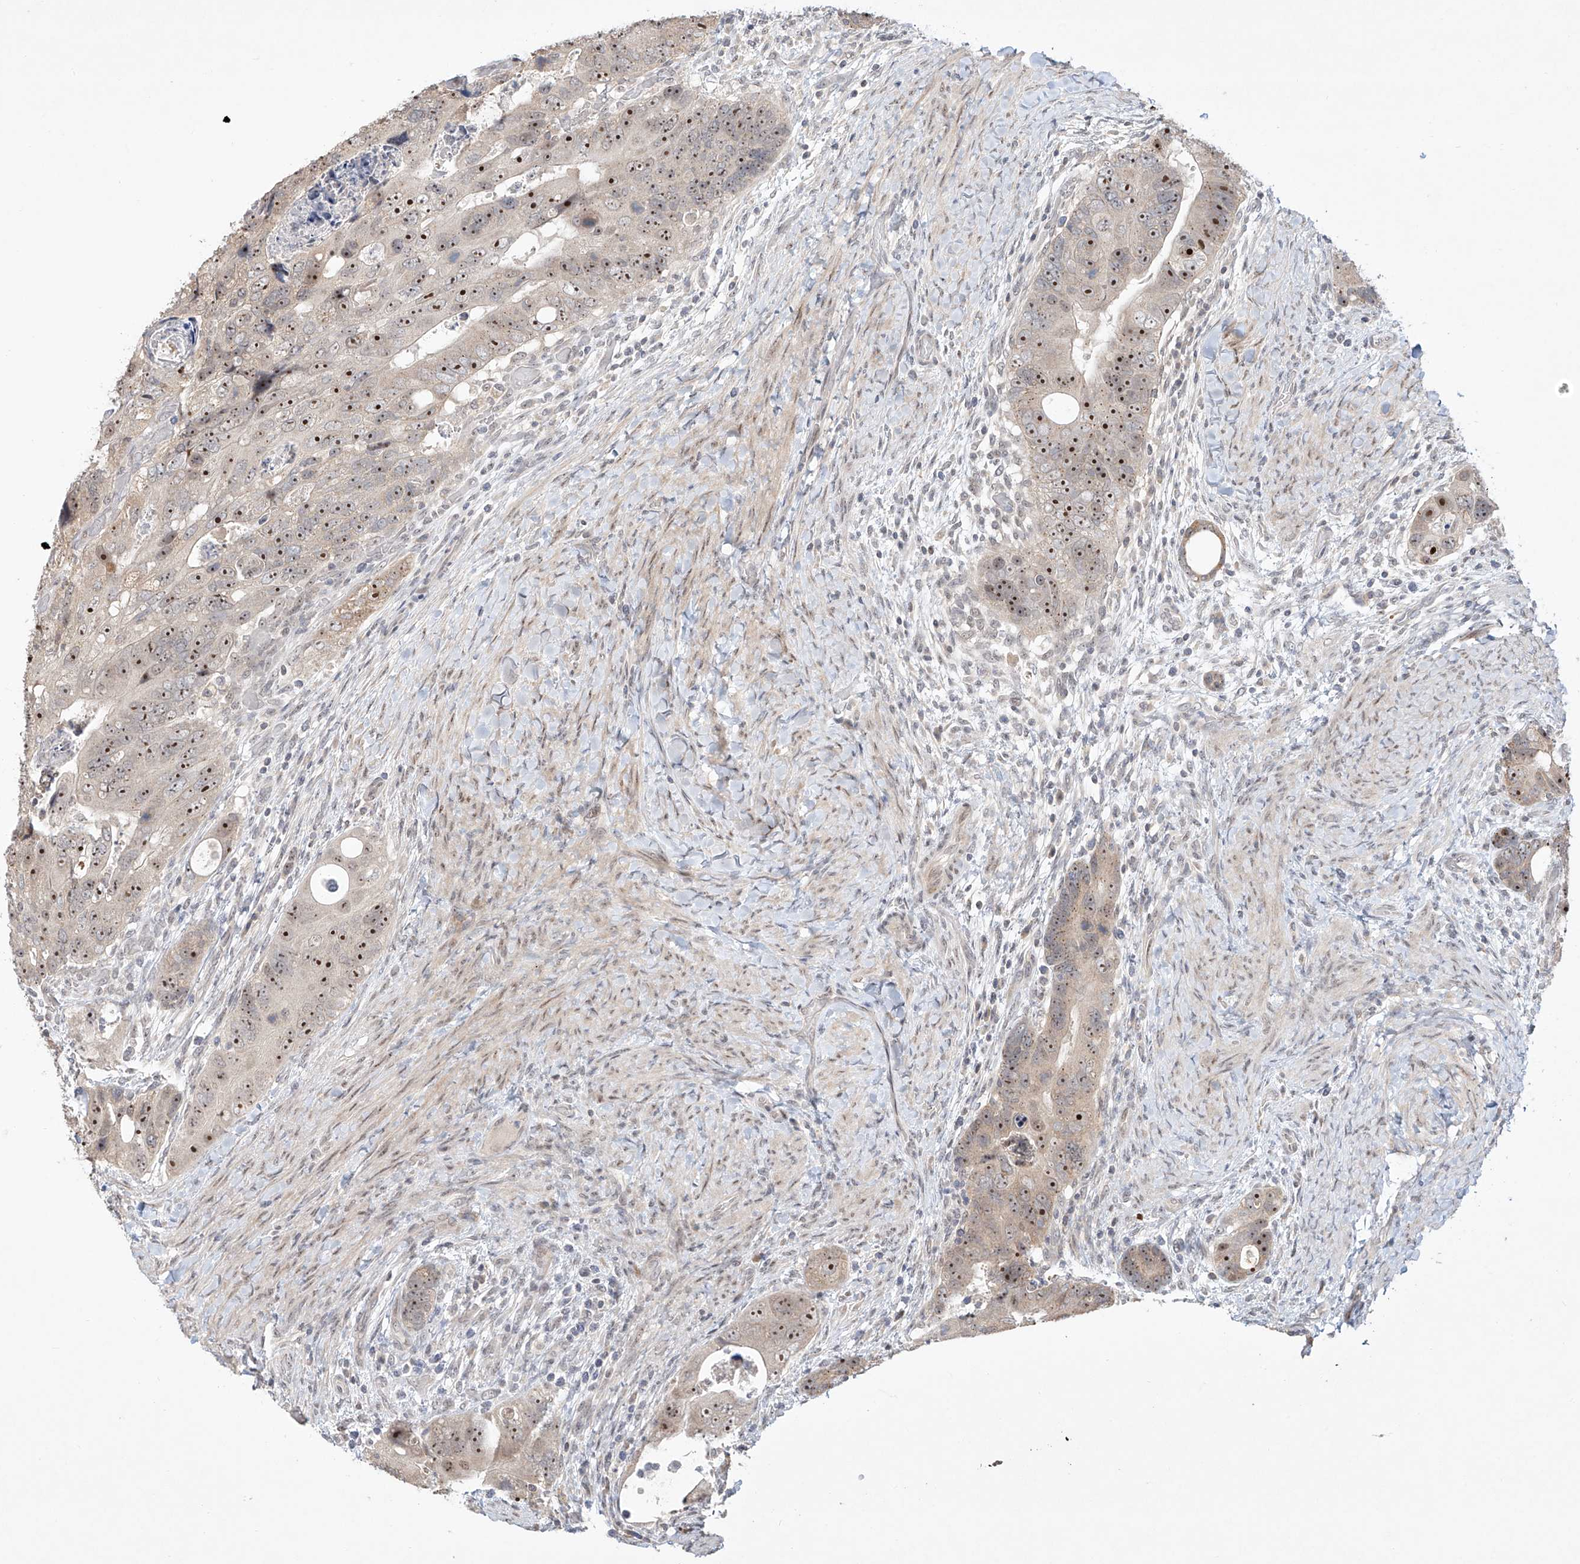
{"staining": {"intensity": "moderate", "quantity": ">75%", "location": "nuclear"}, "tissue": "colorectal cancer", "cell_type": "Tumor cells", "image_type": "cancer", "snomed": [{"axis": "morphology", "description": "Adenocarcinoma, NOS"}, {"axis": "topography", "description": "Rectum"}], "caption": "Approximately >75% of tumor cells in human colorectal cancer reveal moderate nuclear protein positivity as visualized by brown immunohistochemical staining.", "gene": "TASP1", "patient": {"sex": "male", "age": 59}}